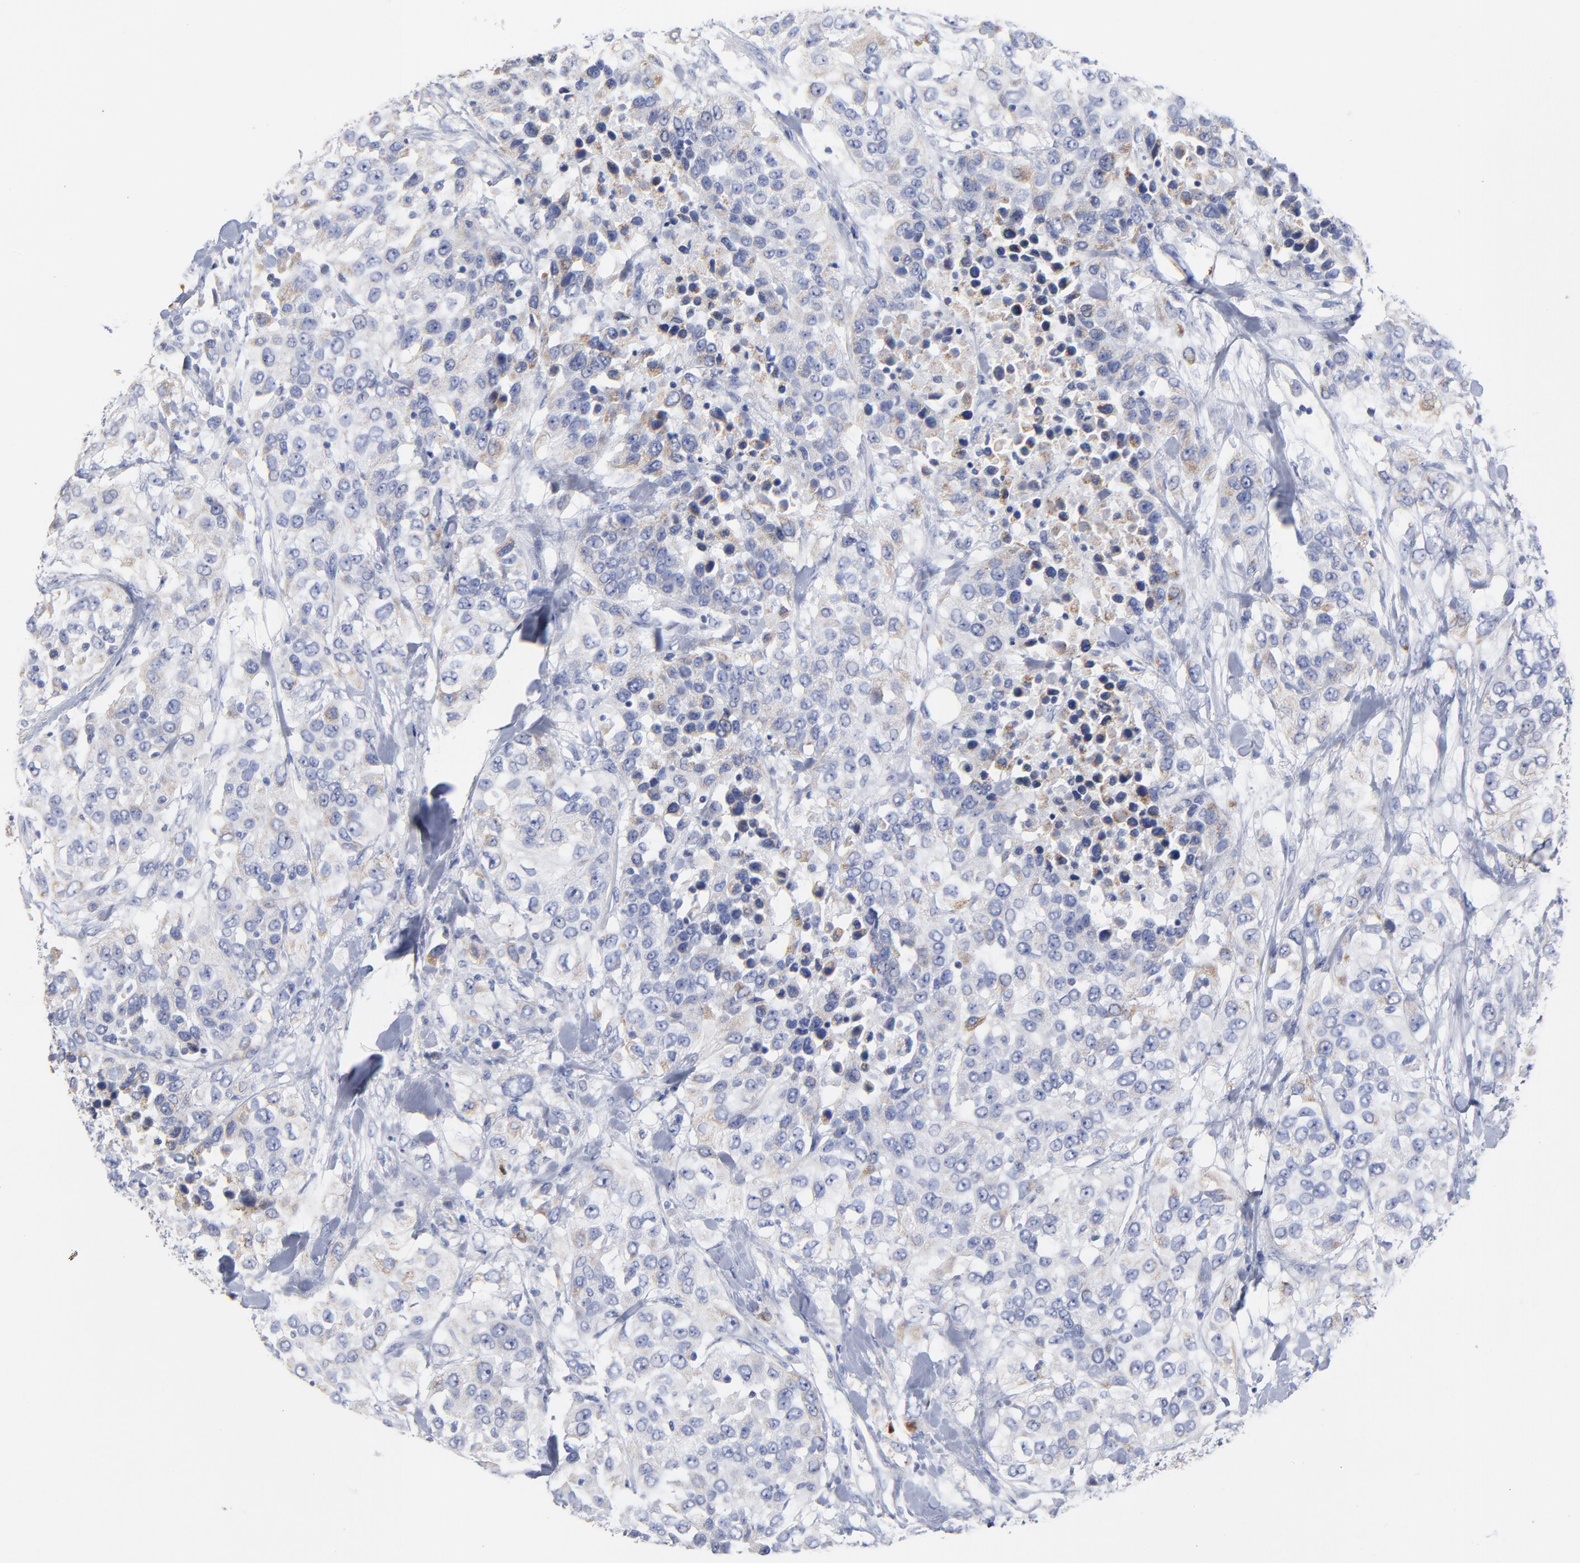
{"staining": {"intensity": "negative", "quantity": "none", "location": "none"}, "tissue": "urothelial cancer", "cell_type": "Tumor cells", "image_type": "cancer", "snomed": [{"axis": "morphology", "description": "Urothelial carcinoma, High grade"}, {"axis": "topography", "description": "Urinary bladder"}], "caption": "Immunohistochemistry (IHC) of human urothelial cancer exhibits no positivity in tumor cells. Brightfield microscopy of IHC stained with DAB (3,3'-diaminobenzidine) (brown) and hematoxylin (blue), captured at high magnification.", "gene": "PTP4A1", "patient": {"sex": "female", "age": 80}}